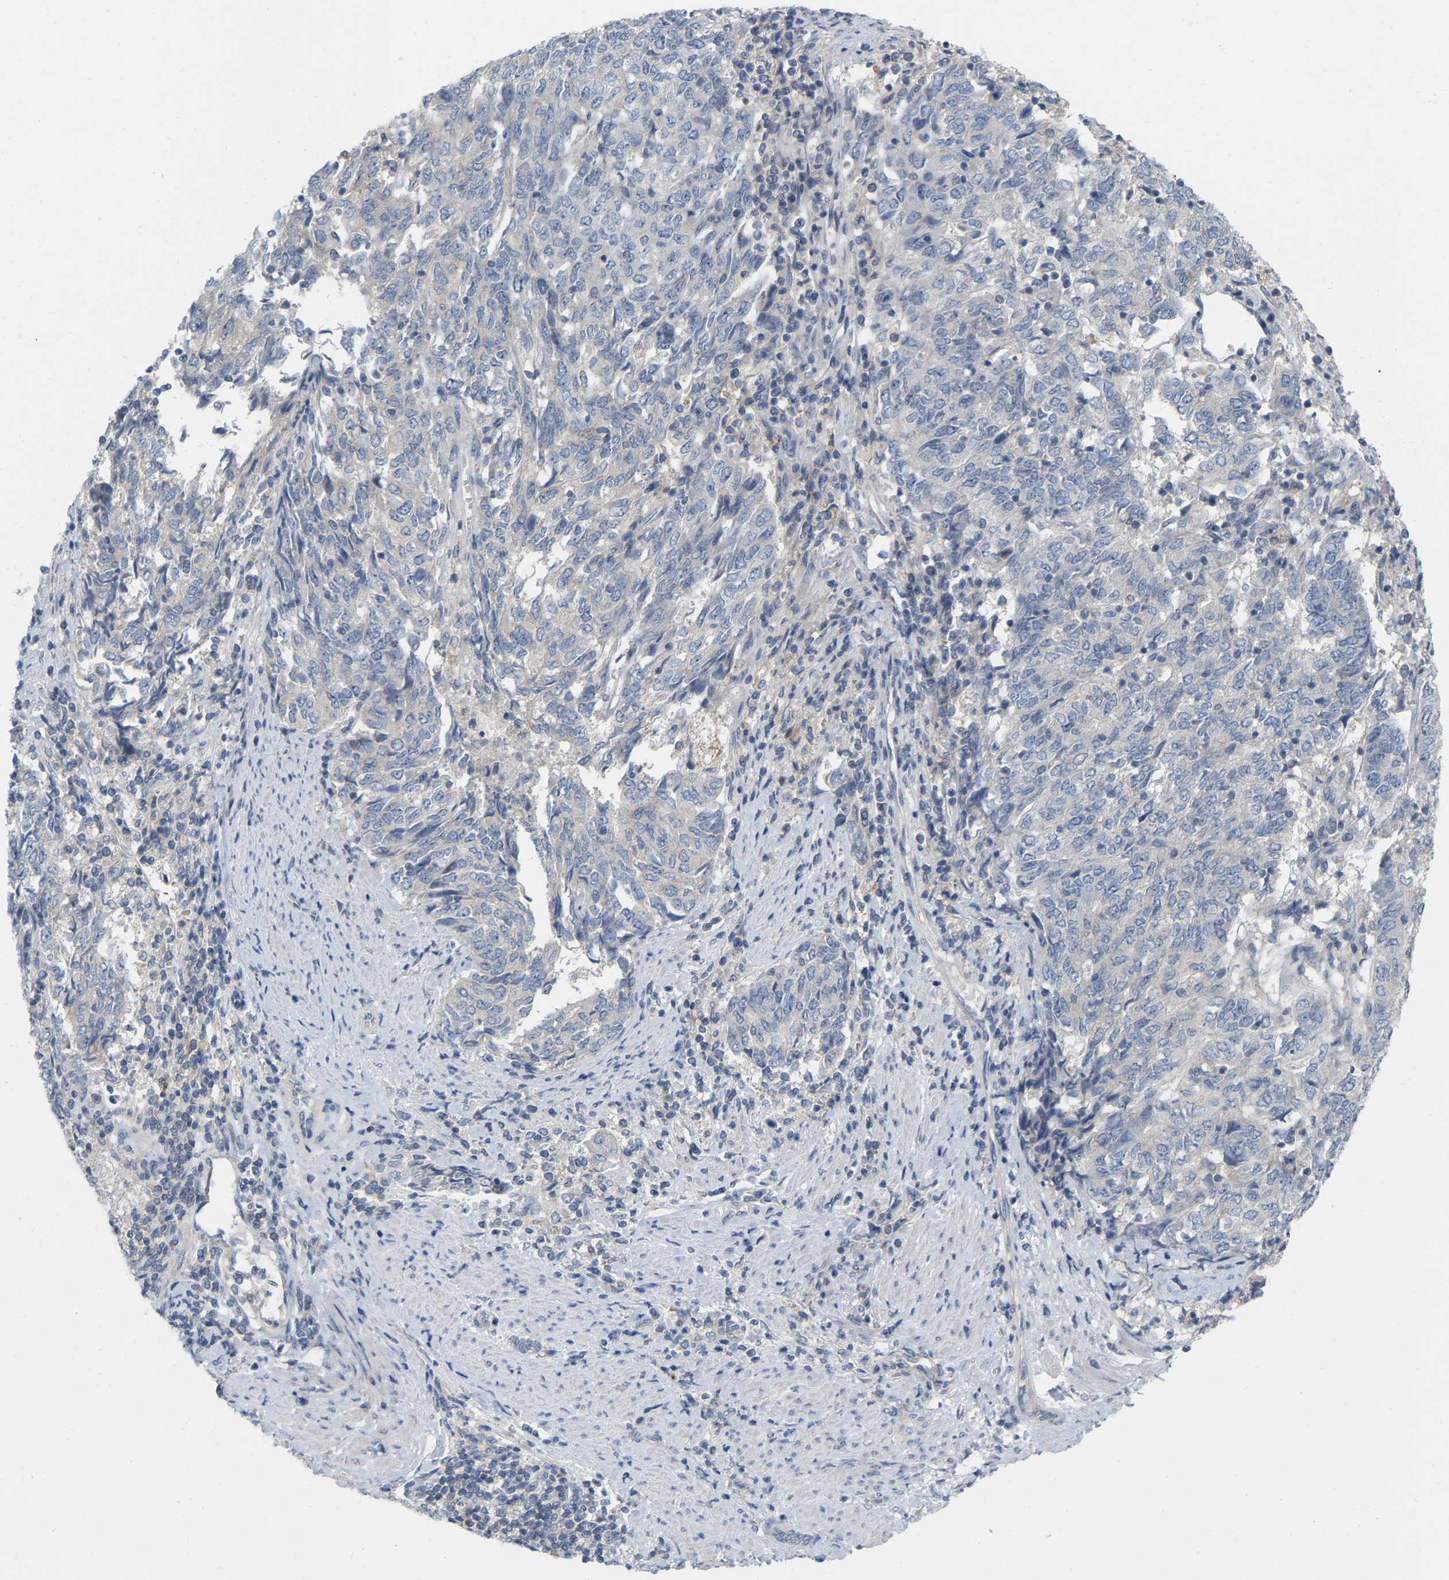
{"staining": {"intensity": "negative", "quantity": "none", "location": "none"}, "tissue": "endometrial cancer", "cell_type": "Tumor cells", "image_type": "cancer", "snomed": [{"axis": "morphology", "description": "Adenocarcinoma, NOS"}, {"axis": "topography", "description": "Endometrium"}], "caption": "Micrograph shows no protein staining in tumor cells of endometrial cancer tissue.", "gene": "WIPI2", "patient": {"sex": "female", "age": 80}}